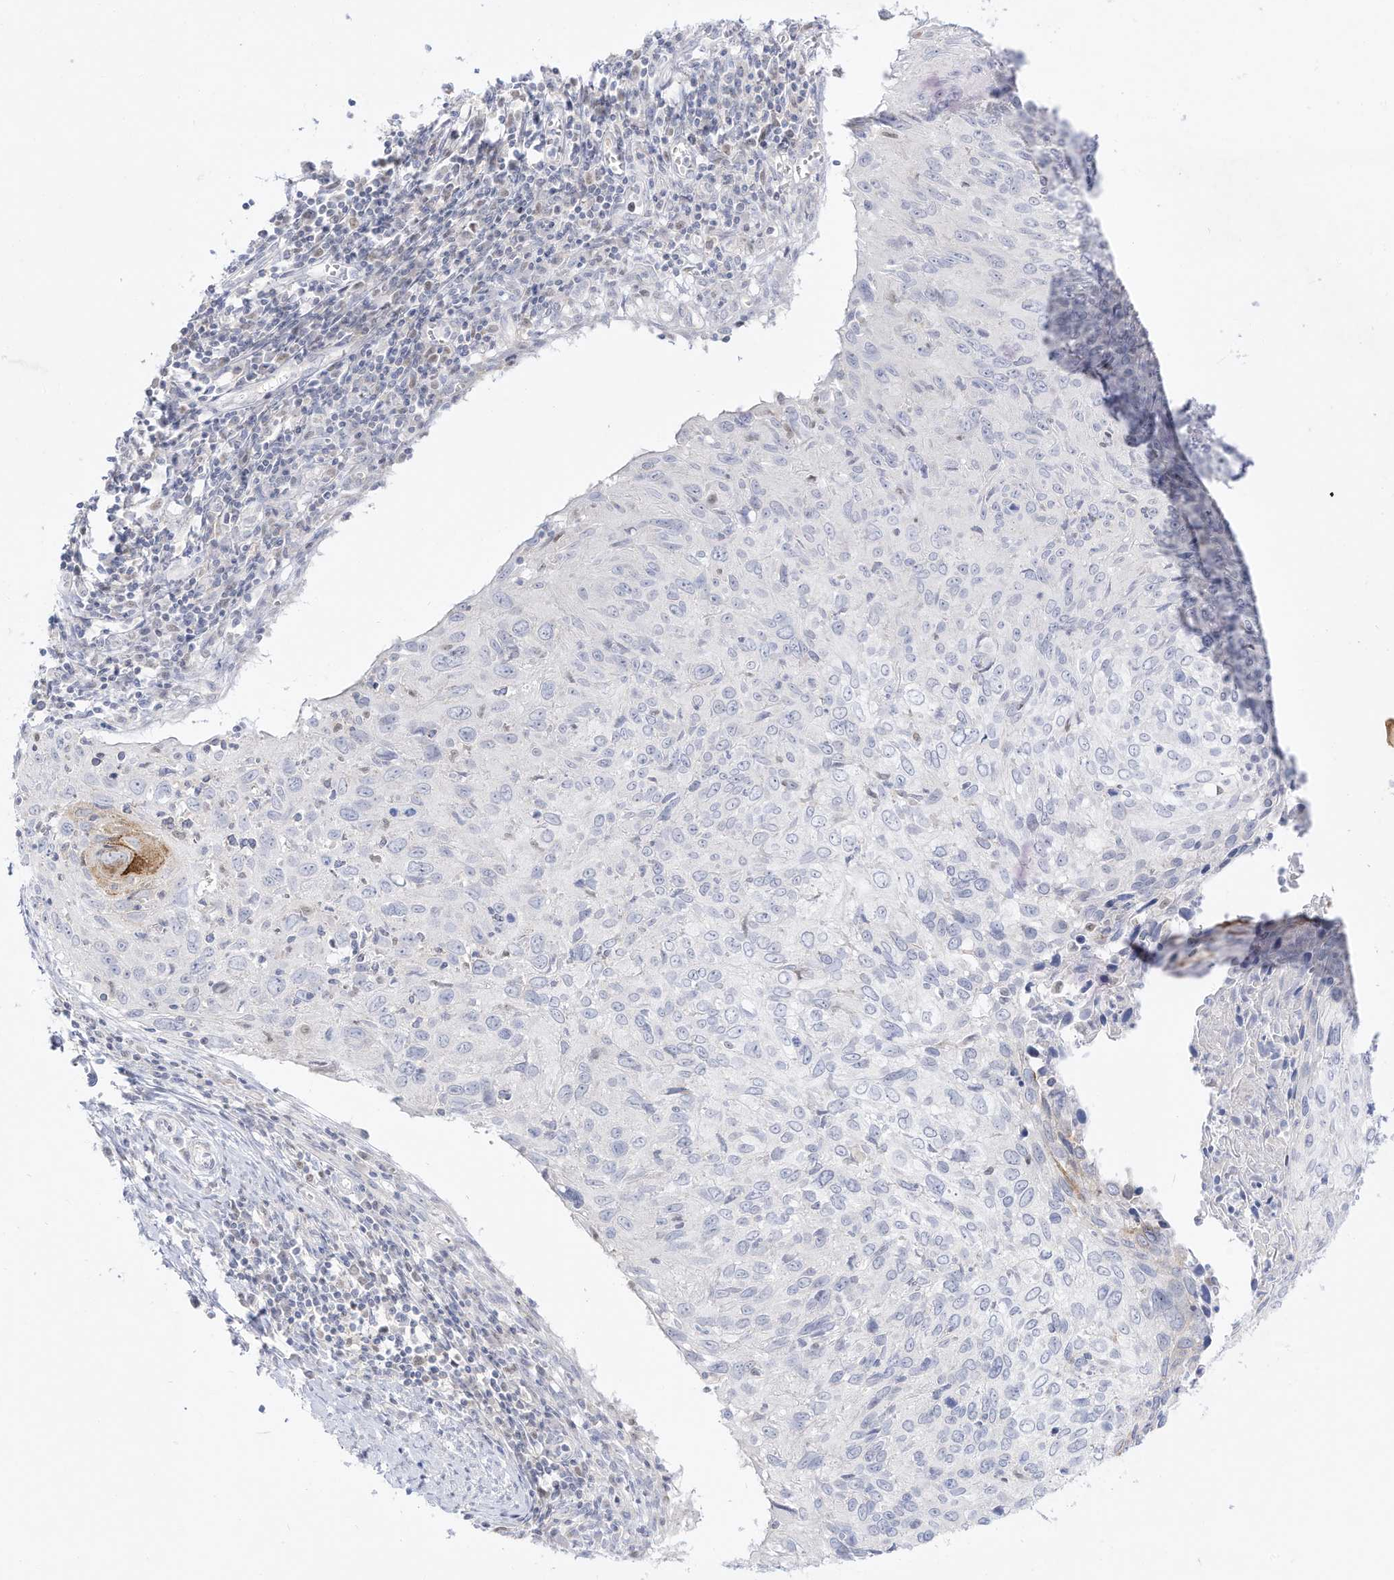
{"staining": {"intensity": "negative", "quantity": "none", "location": "none"}, "tissue": "cervical cancer", "cell_type": "Tumor cells", "image_type": "cancer", "snomed": [{"axis": "morphology", "description": "Squamous cell carcinoma, NOS"}, {"axis": "topography", "description": "Cervix"}], "caption": "There is no significant expression in tumor cells of cervical squamous cell carcinoma.", "gene": "DMKN", "patient": {"sex": "female", "age": 51}}